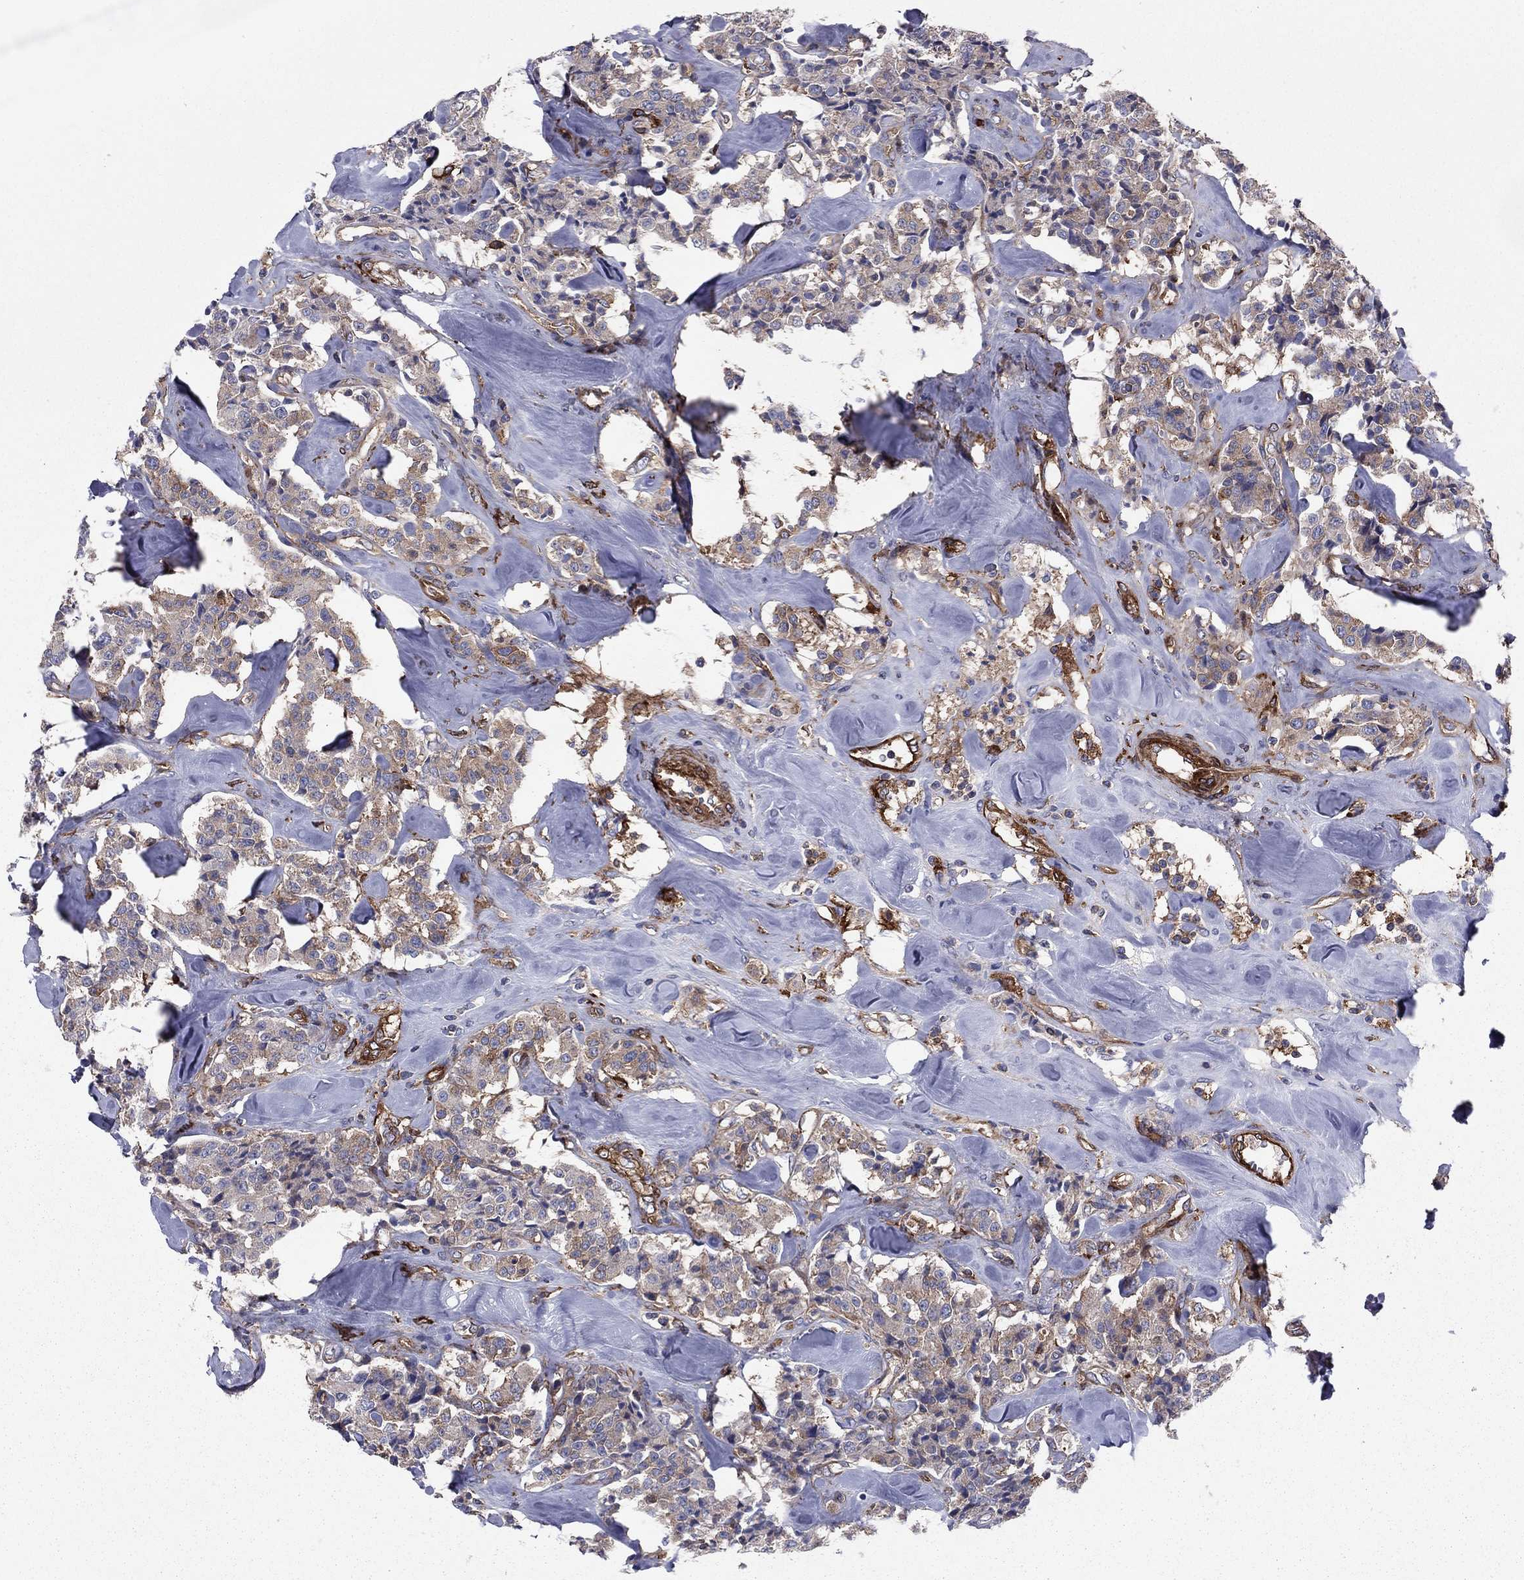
{"staining": {"intensity": "weak", "quantity": "25%-75%", "location": "cytoplasmic/membranous"}, "tissue": "carcinoid", "cell_type": "Tumor cells", "image_type": "cancer", "snomed": [{"axis": "morphology", "description": "Carcinoid, malignant, NOS"}, {"axis": "topography", "description": "Pancreas"}], "caption": "Carcinoid (malignant) tissue shows weak cytoplasmic/membranous staining in approximately 25%-75% of tumor cells, visualized by immunohistochemistry.", "gene": "EHBP1L1", "patient": {"sex": "male", "age": 41}}